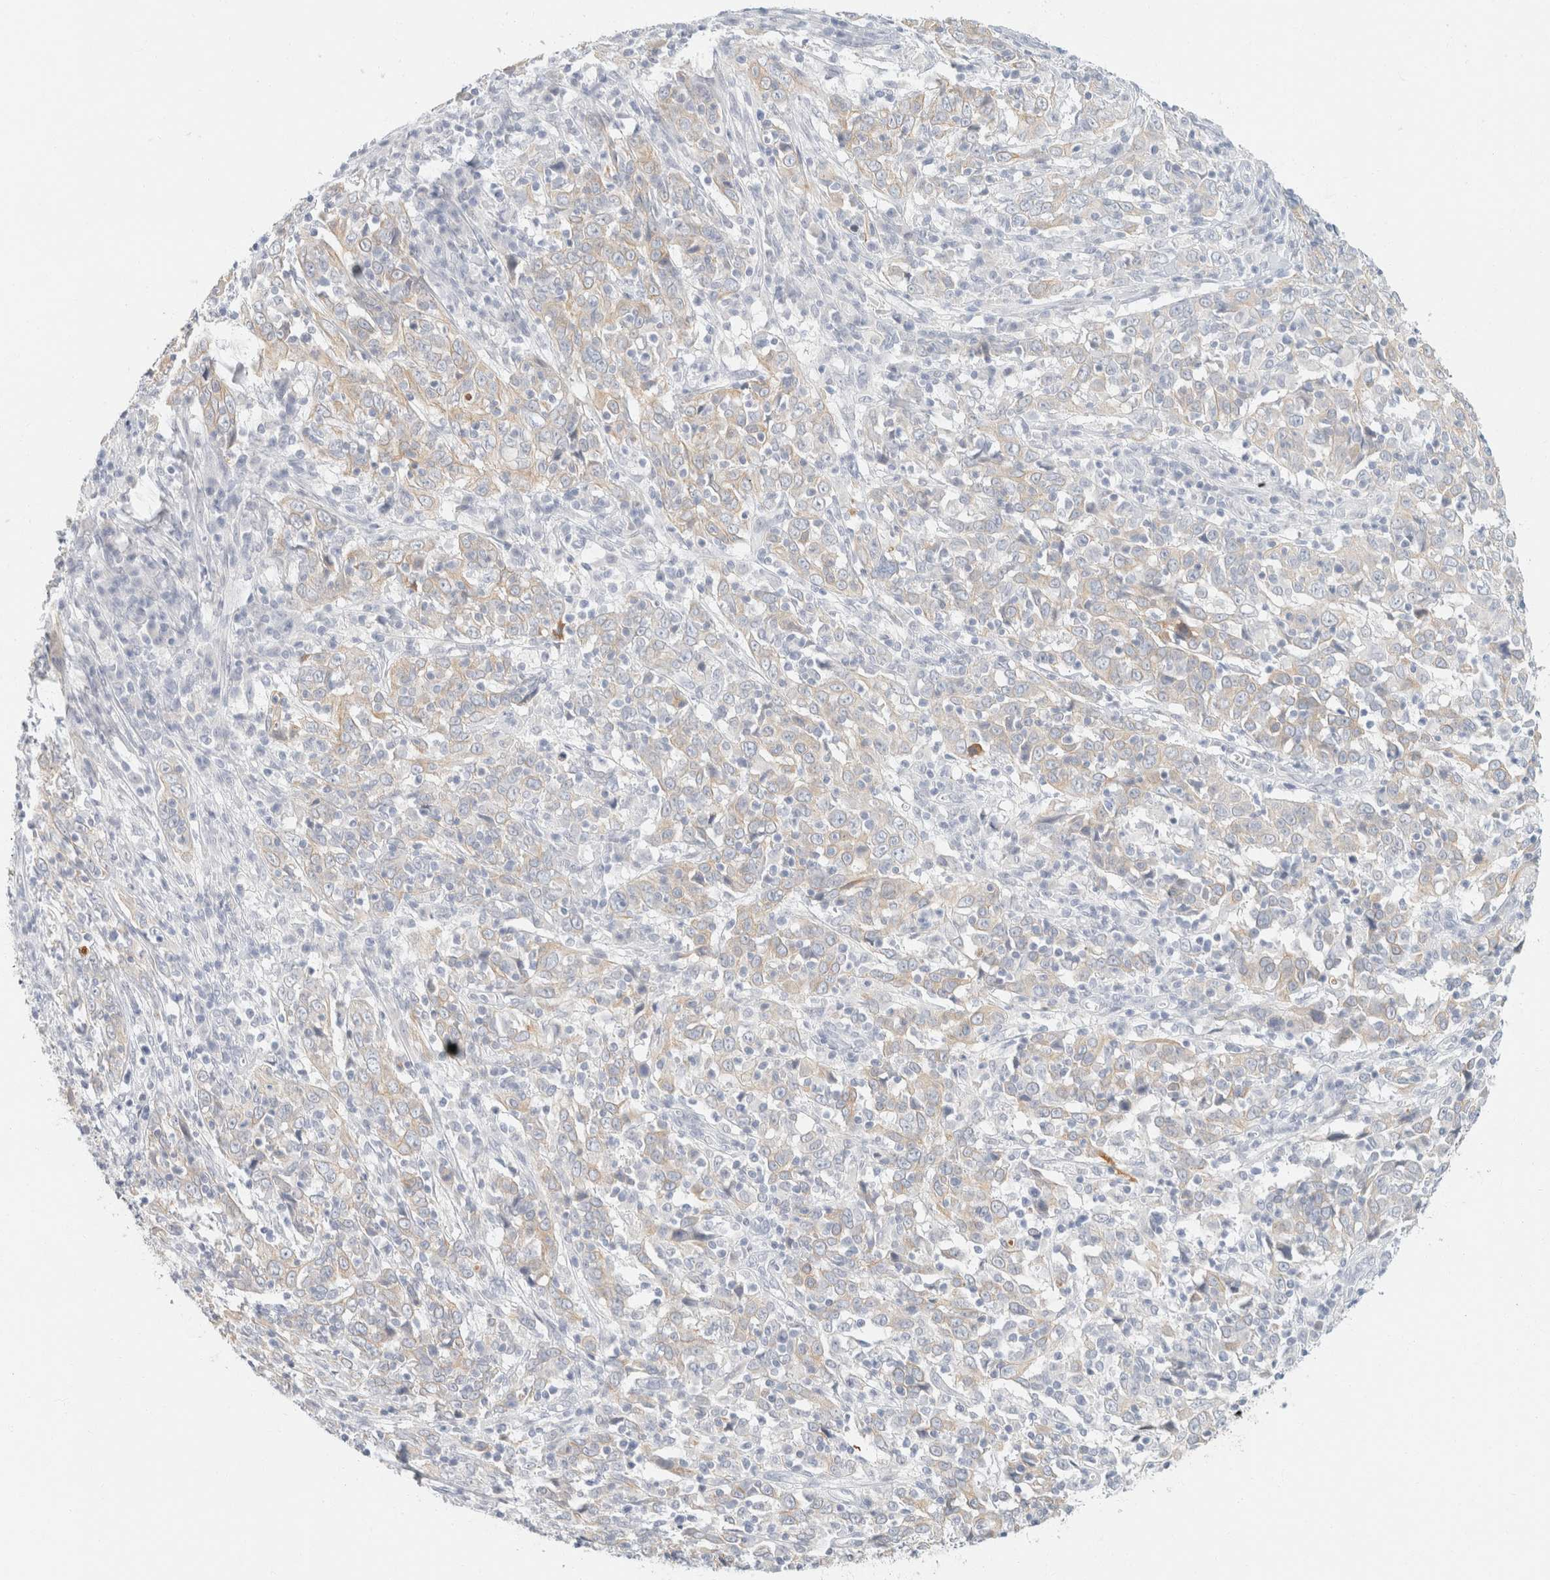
{"staining": {"intensity": "weak", "quantity": "<25%", "location": "cytoplasmic/membranous"}, "tissue": "cervical cancer", "cell_type": "Tumor cells", "image_type": "cancer", "snomed": [{"axis": "morphology", "description": "Squamous cell carcinoma, NOS"}, {"axis": "topography", "description": "Cervix"}], "caption": "This is an immunohistochemistry (IHC) photomicrograph of cervical cancer (squamous cell carcinoma). There is no staining in tumor cells.", "gene": "KRT20", "patient": {"sex": "female", "age": 46}}